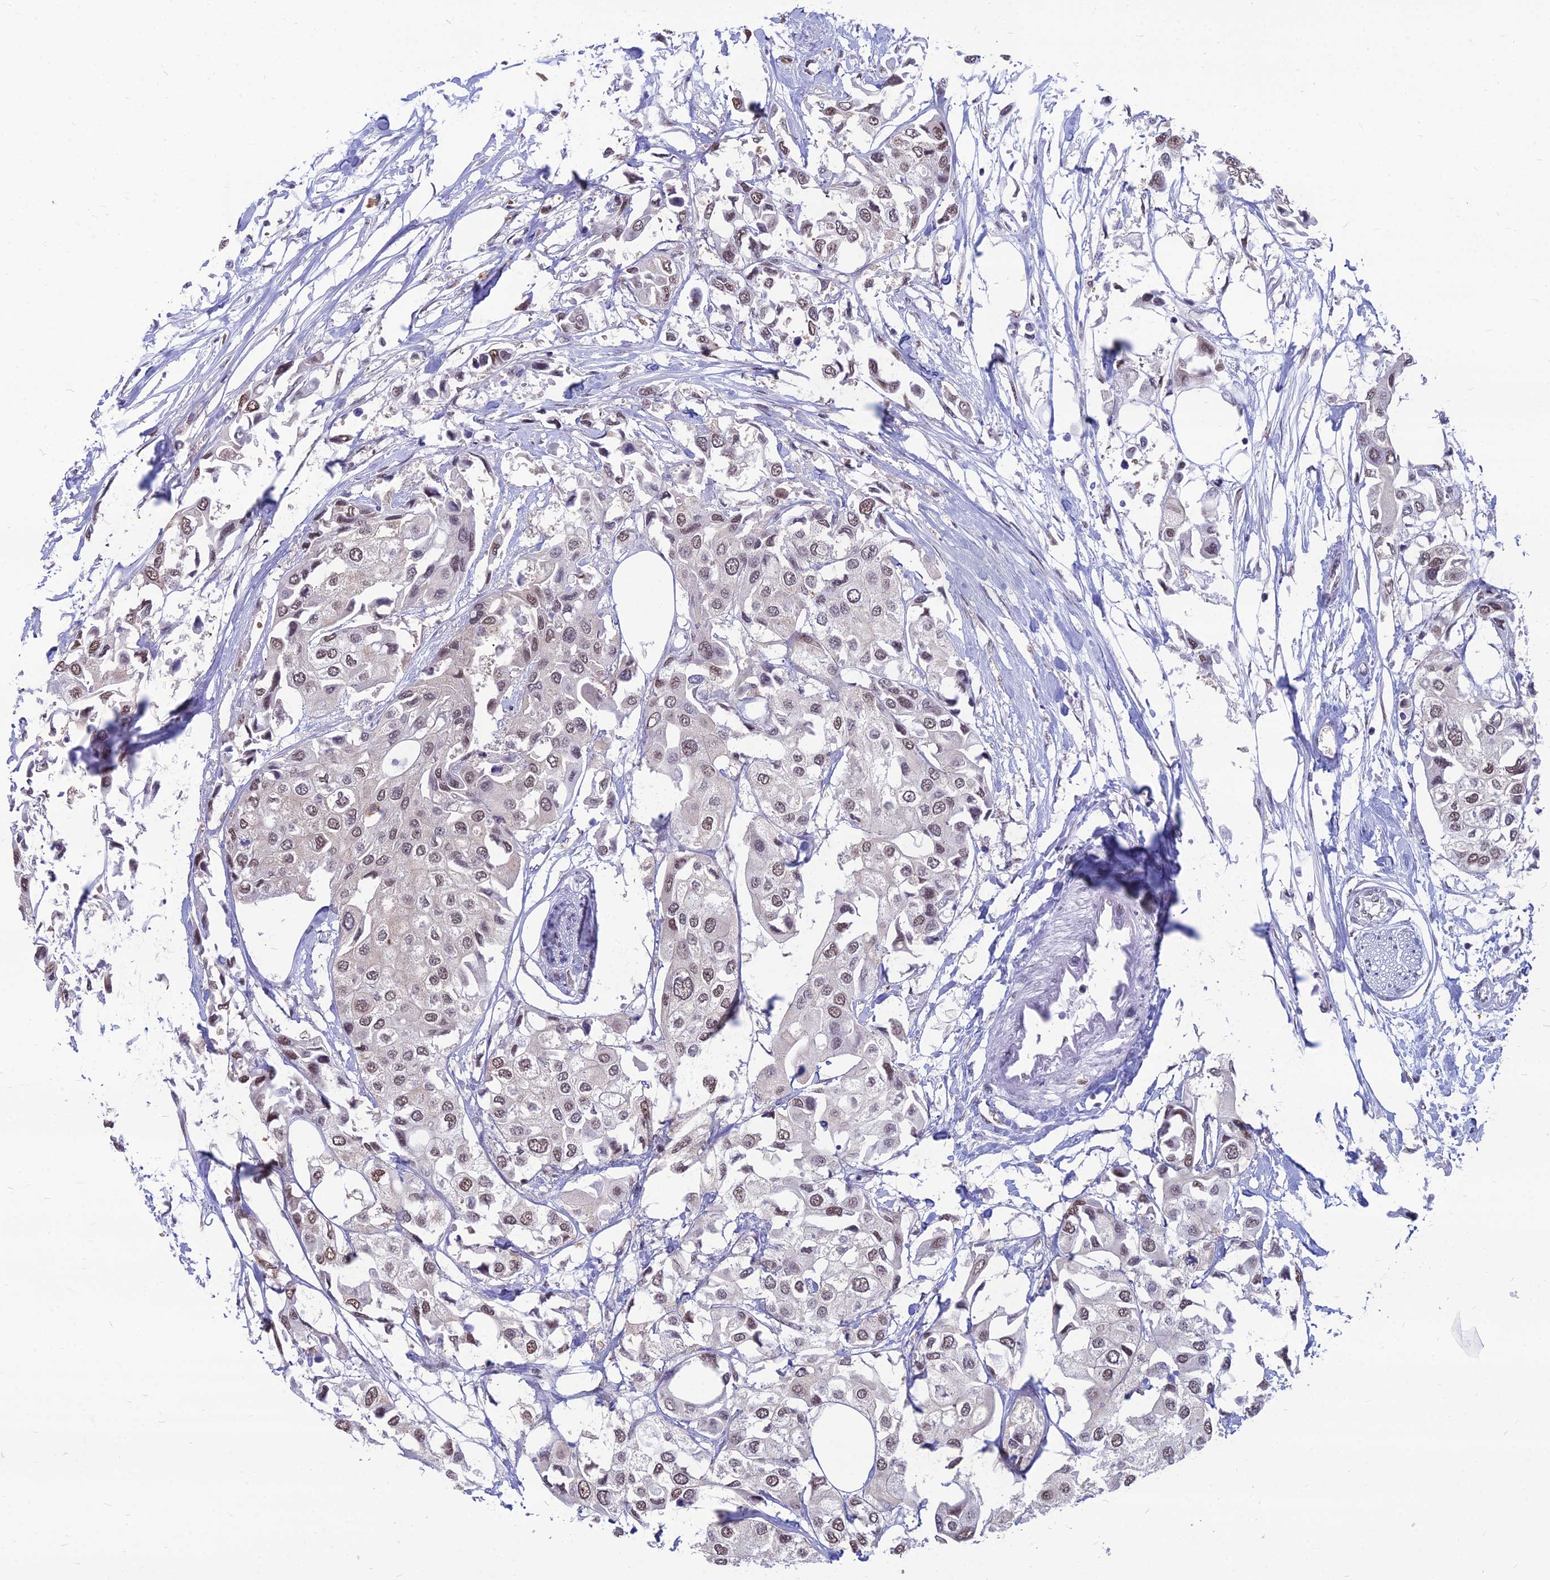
{"staining": {"intensity": "moderate", "quantity": ">75%", "location": "nuclear"}, "tissue": "urothelial cancer", "cell_type": "Tumor cells", "image_type": "cancer", "snomed": [{"axis": "morphology", "description": "Urothelial carcinoma, High grade"}, {"axis": "topography", "description": "Urinary bladder"}], "caption": "Immunohistochemistry (IHC) histopathology image of neoplastic tissue: human urothelial cancer stained using IHC demonstrates medium levels of moderate protein expression localized specifically in the nuclear of tumor cells, appearing as a nuclear brown color.", "gene": "SRSF7", "patient": {"sex": "male", "age": 64}}